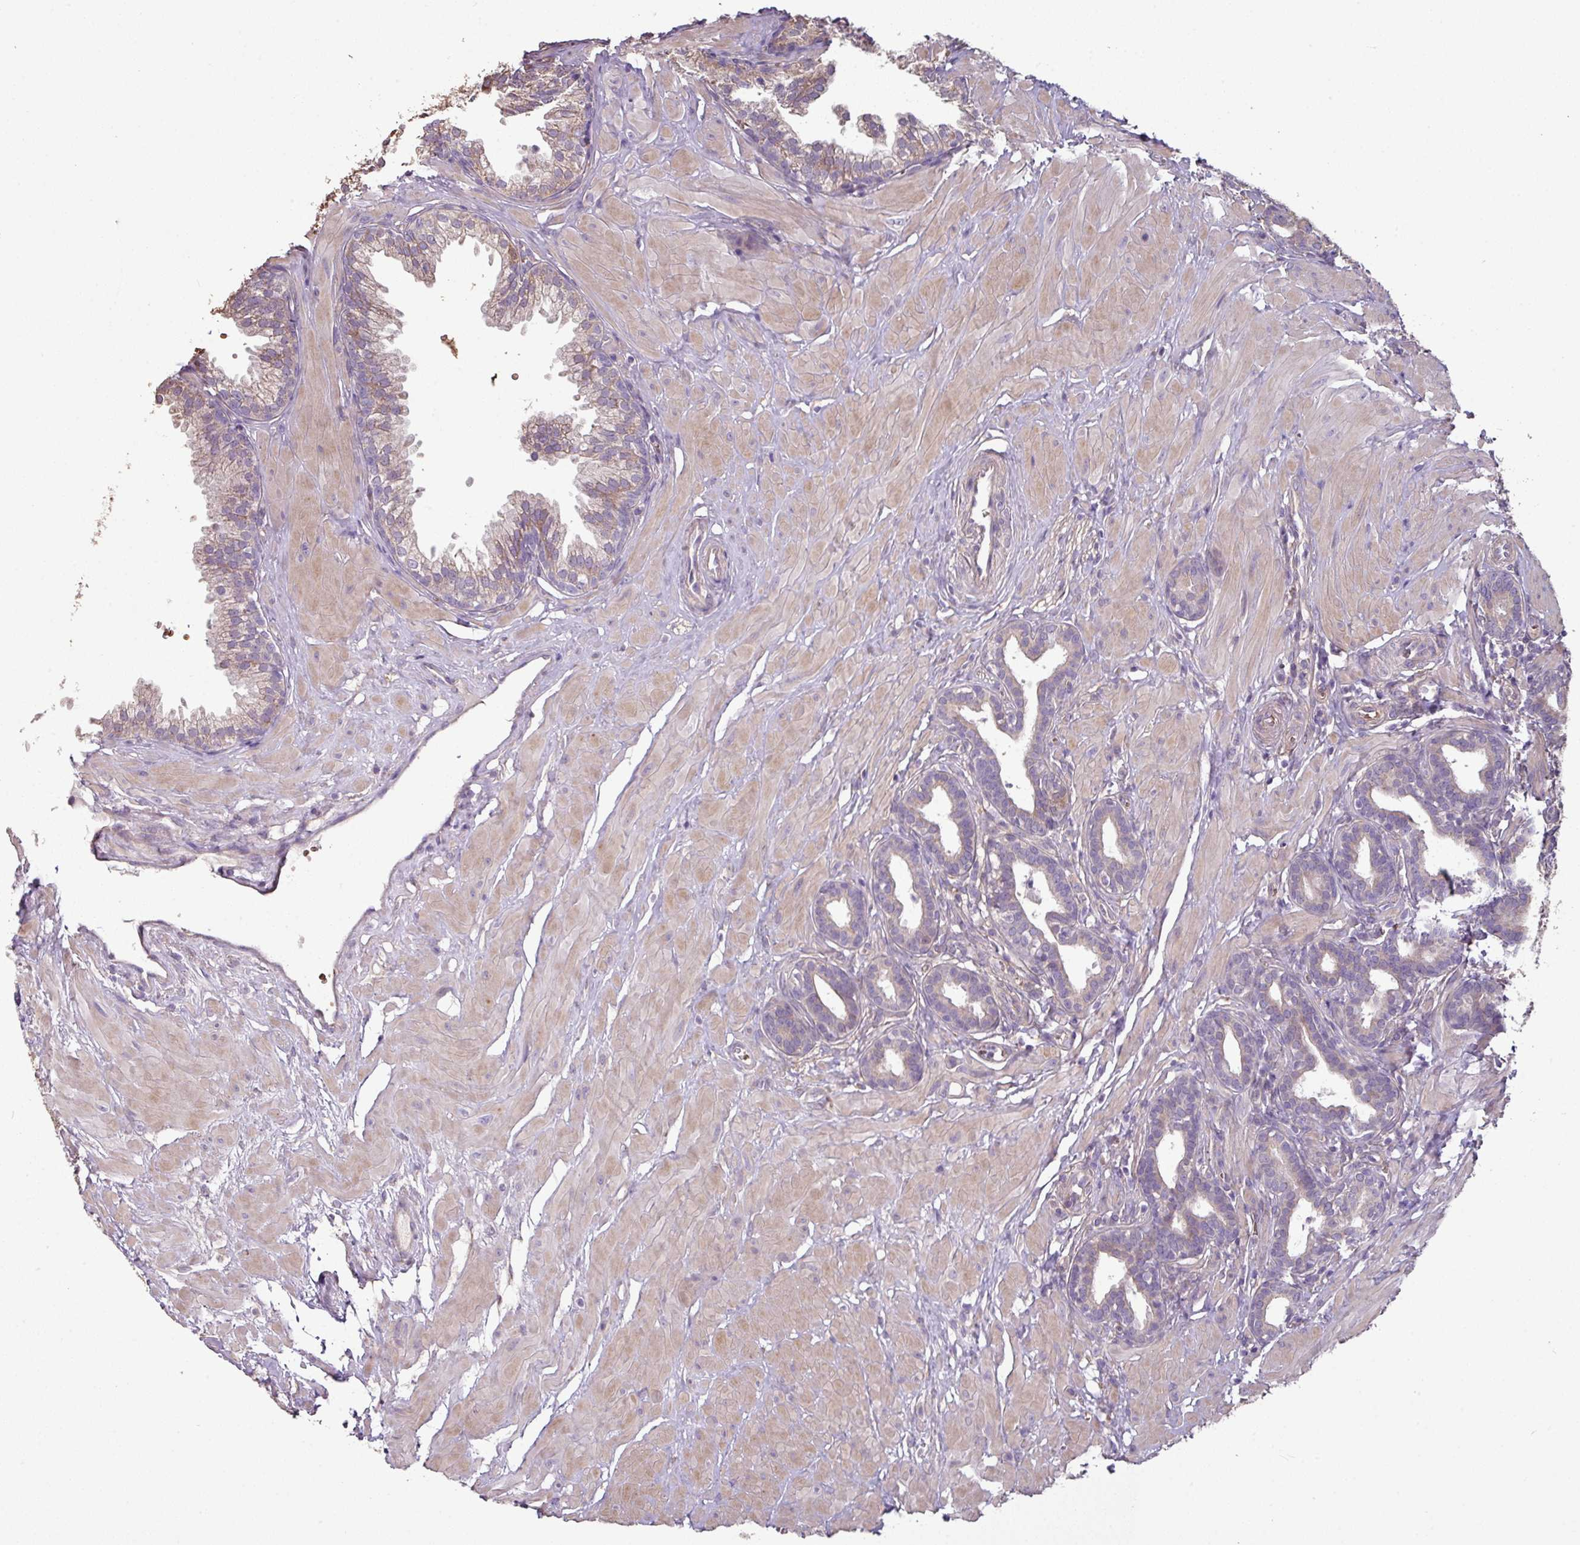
{"staining": {"intensity": "moderate", "quantity": "25%-75%", "location": "cytoplasmic/membranous"}, "tissue": "prostate", "cell_type": "Glandular cells", "image_type": "normal", "snomed": [{"axis": "morphology", "description": "Normal tissue, NOS"}, {"axis": "topography", "description": "Prostate"}, {"axis": "topography", "description": "Peripheral nerve tissue"}], "caption": "Immunohistochemistry micrograph of normal prostate stained for a protein (brown), which exhibits medium levels of moderate cytoplasmic/membranous positivity in about 25%-75% of glandular cells.", "gene": "NHSL2", "patient": {"sex": "male", "age": 55}}